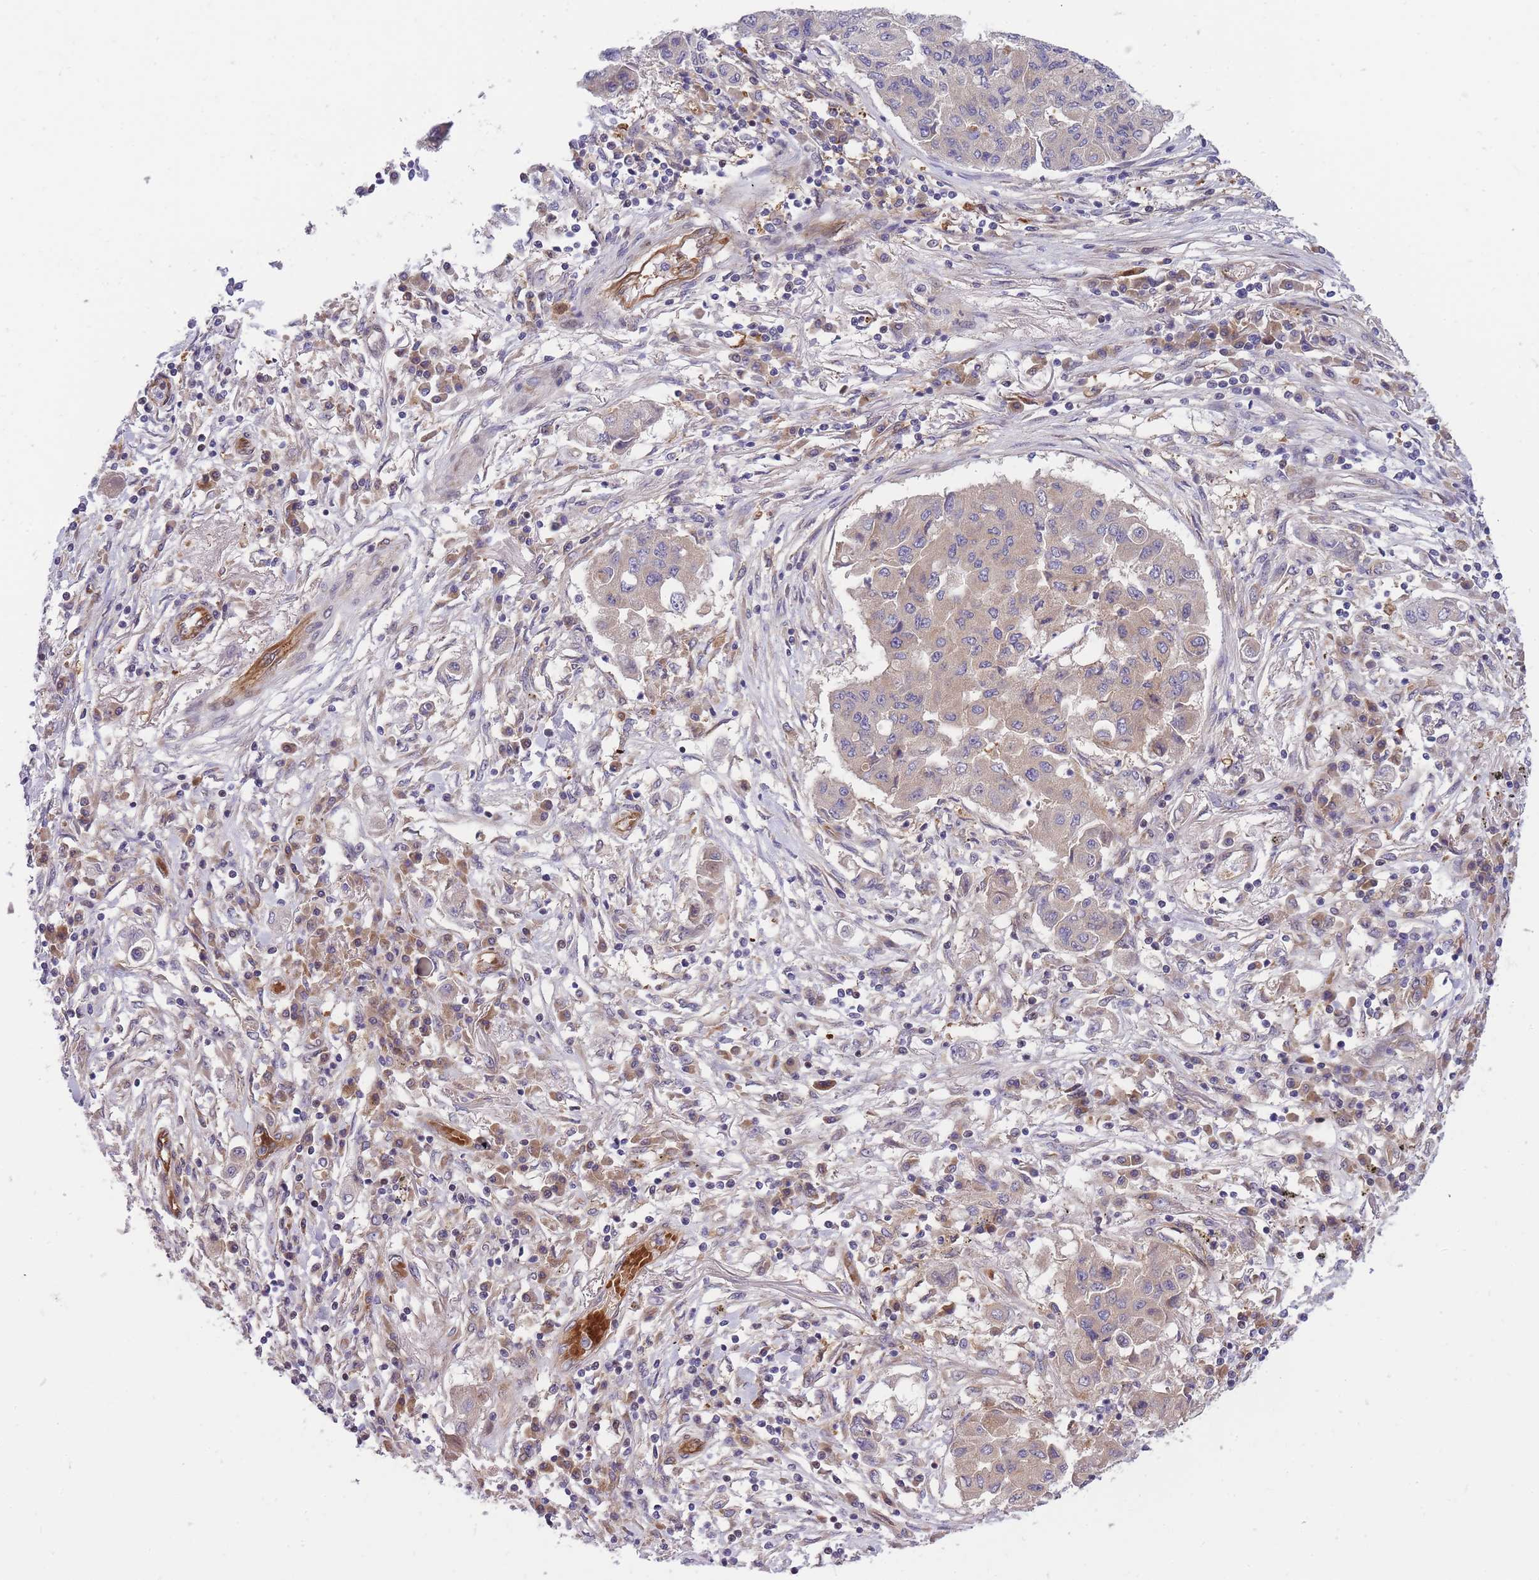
{"staining": {"intensity": "weak", "quantity": "<25%", "location": "cytoplasmic/membranous"}, "tissue": "lung cancer", "cell_type": "Tumor cells", "image_type": "cancer", "snomed": [{"axis": "morphology", "description": "Squamous cell carcinoma, NOS"}, {"axis": "topography", "description": "Lung"}], "caption": "Tumor cells show no significant protein staining in lung squamous cell carcinoma.", "gene": "CRYGN", "patient": {"sex": "male", "age": 74}}